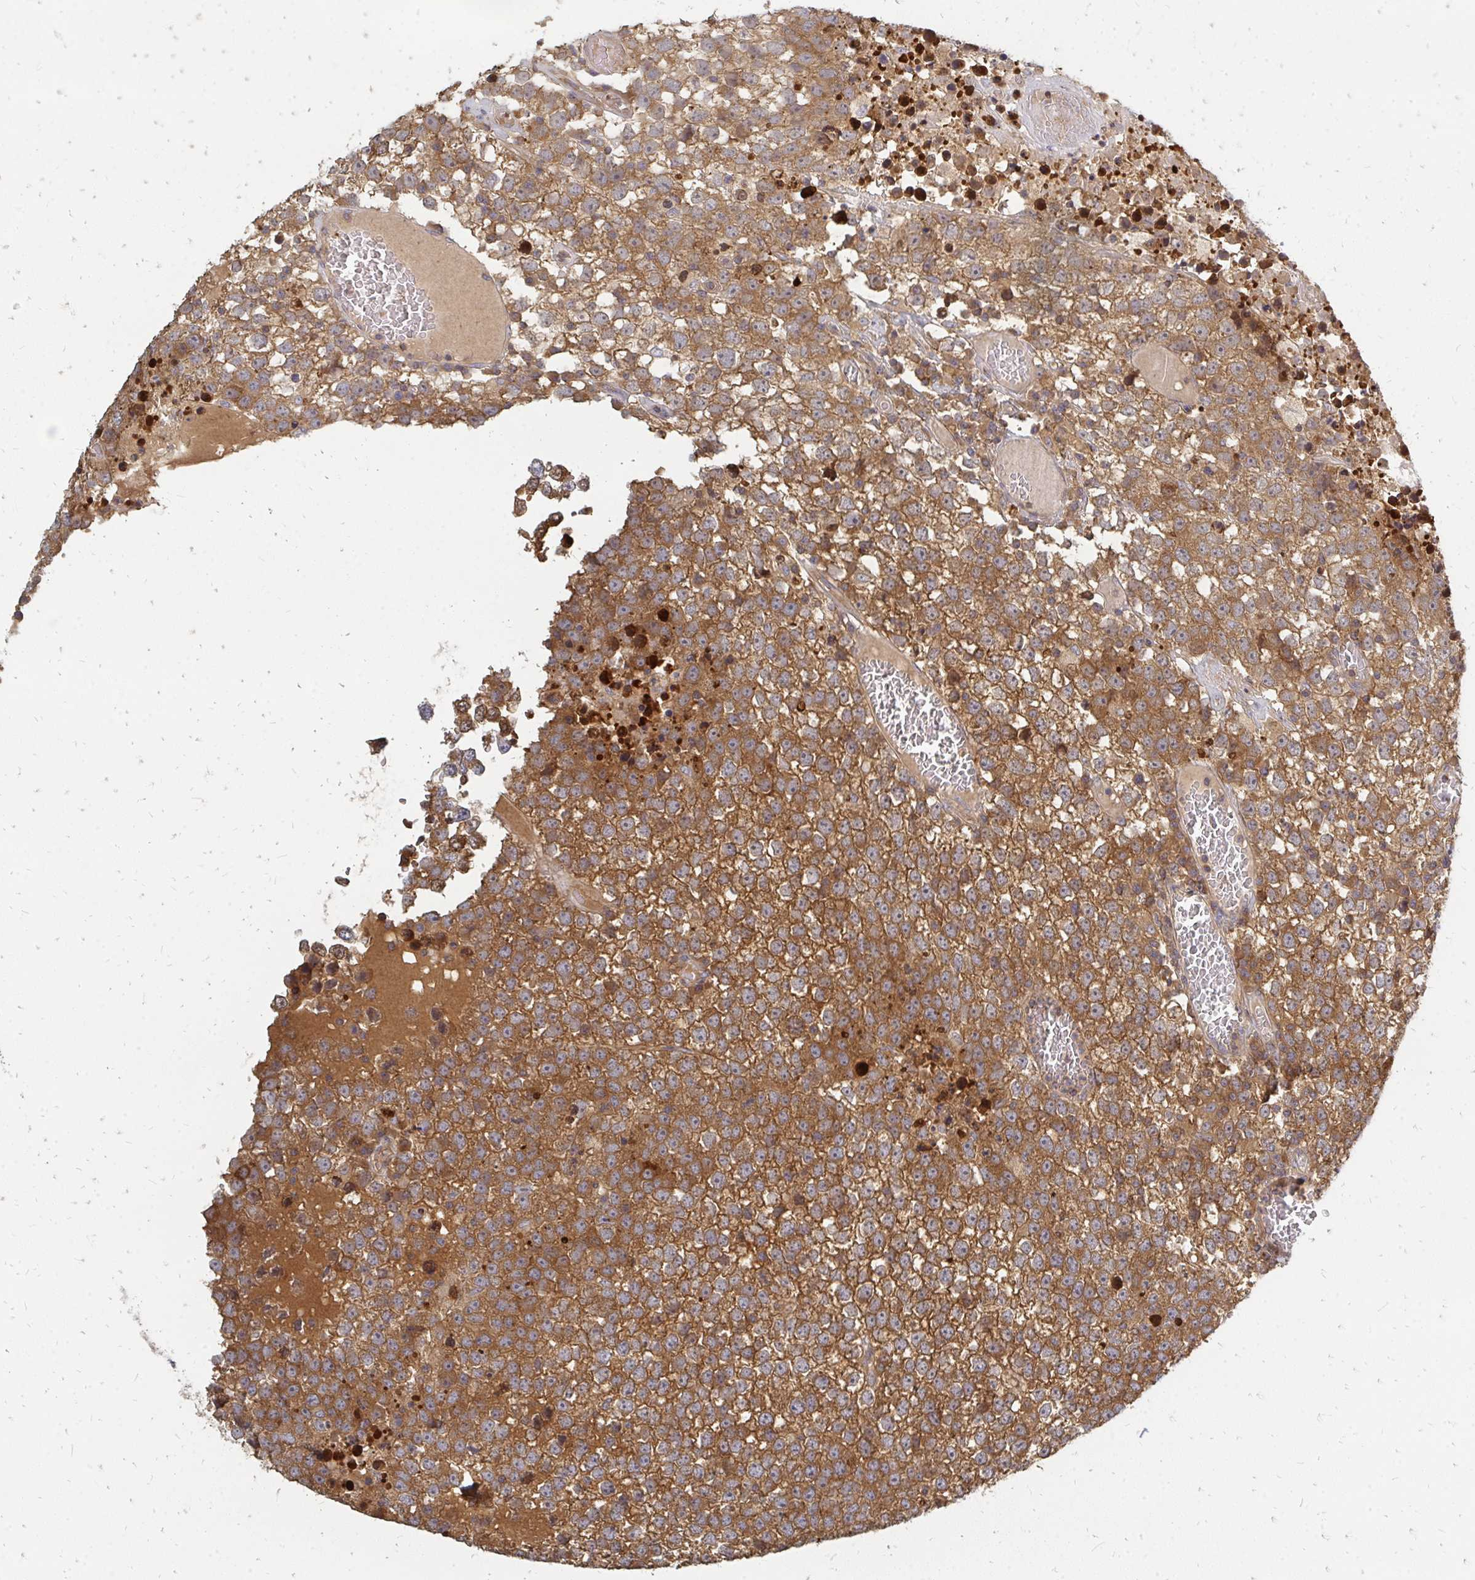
{"staining": {"intensity": "moderate", "quantity": ">75%", "location": "cytoplasmic/membranous"}, "tissue": "testis cancer", "cell_type": "Tumor cells", "image_type": "cancer", "snomed": [{"axis": "morphology", "description": "Seminoma, NOS"}, {"axis": "topography", "description": "Testis"}], "caption": "Immunohistochemical staining of testis seminoma shows medium levels of moderate cytoplasmic/membranous protein positivity in approximately >75% of tumor cells.", "gene": "ZNF285", "patient": {"sex": "male", "age": 65}}